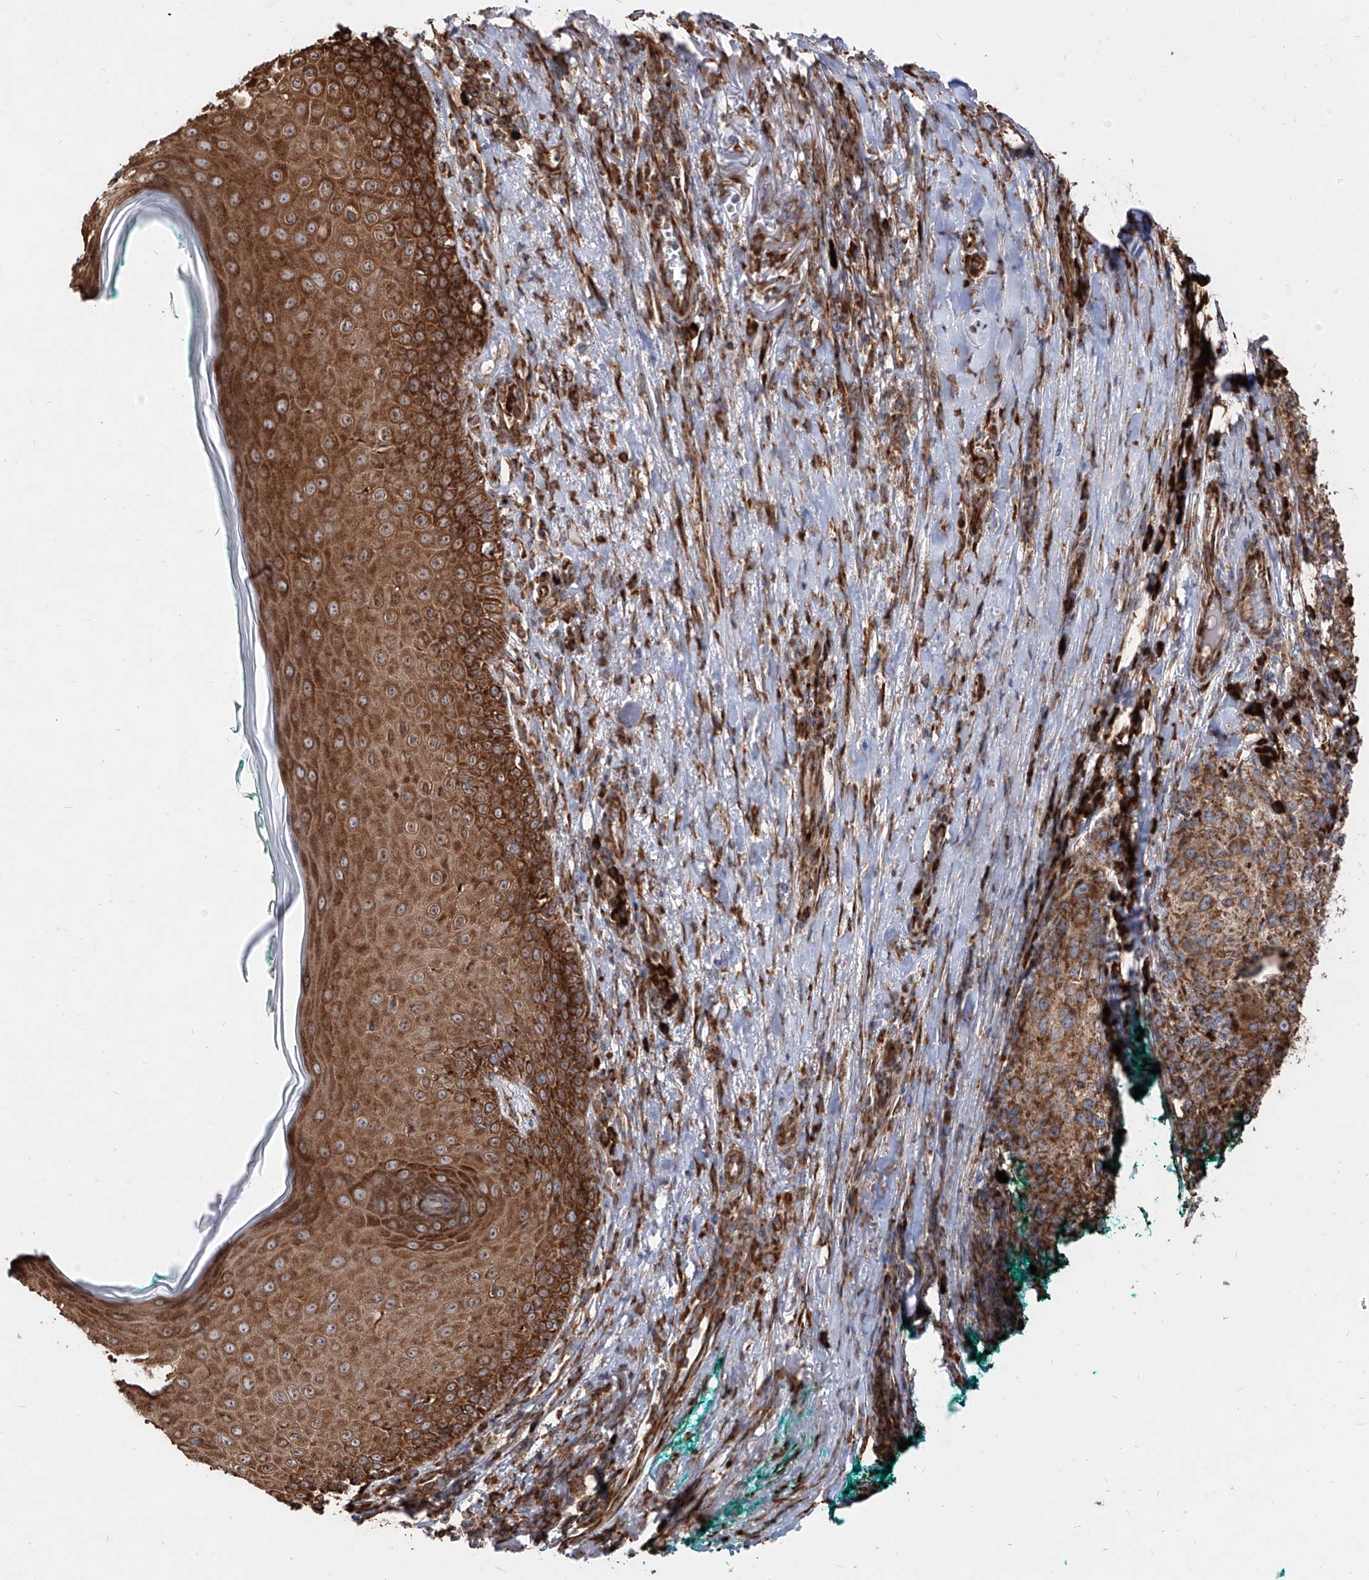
{"staining": {"intensity": "moderate", "quantity": ">75%", "location": "cytoplasmic/membranous"}, "tissue": "melanoma", "cell_type": "Tumor cells", "image_type": "cancer", "snomed": [{"axis": "morphology", "description": "Necrosis, NOS"}, {"axis": "morphology", "description": "Malignant melanoma, NOS"}, {"axis": "topography", "description": "Skin"}], "caption": "About >75% of tumor cells in human malignant melanoma demonstrate moderate cytoplasmic/membranous protein expression as visualized by brown immunohistochemical staining.", "gene": "RPS25", "patient": {"sex": "female", "age": 87}}